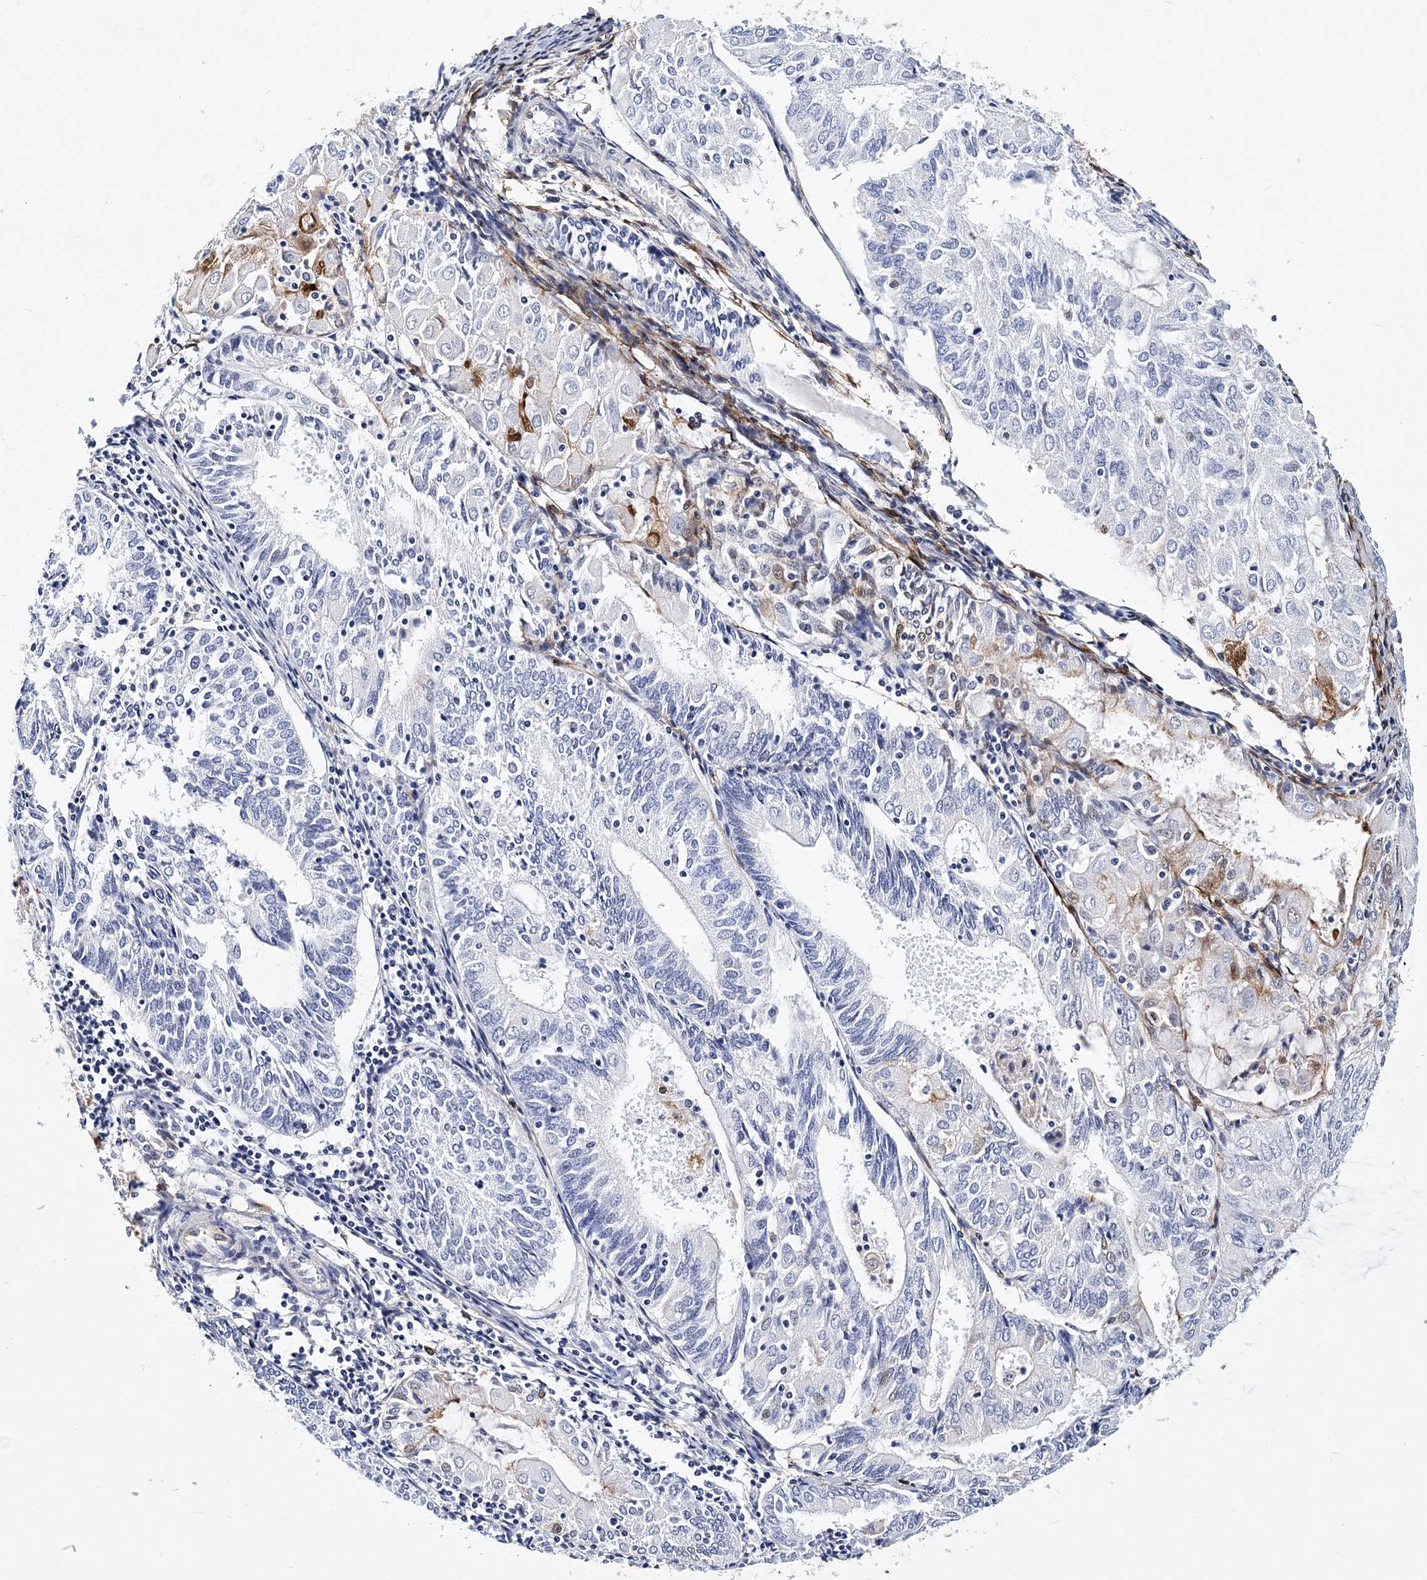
{"staining": {"intensity": "moderate", "quantity": "<25%", "location": "cytoplasmic/membranous"}, "tissue": "endometrial cancer", "cell_type": "Tumor cells", "image_type": "cancer", "snomed": [{"axis": "morphology", "description": "Adenocarcinoma, NOS"}, {"axis": "topography", "description": "Endometrium"}], "caption": "Tumor cells exhibit low levels of moderate cytoplasmic/membranous staining in approximately <25% of cells in endometrial cancer (adenocarcinoma).", "gene": "ITGA2B", "patient": {"sex": "female", "age": 81}}